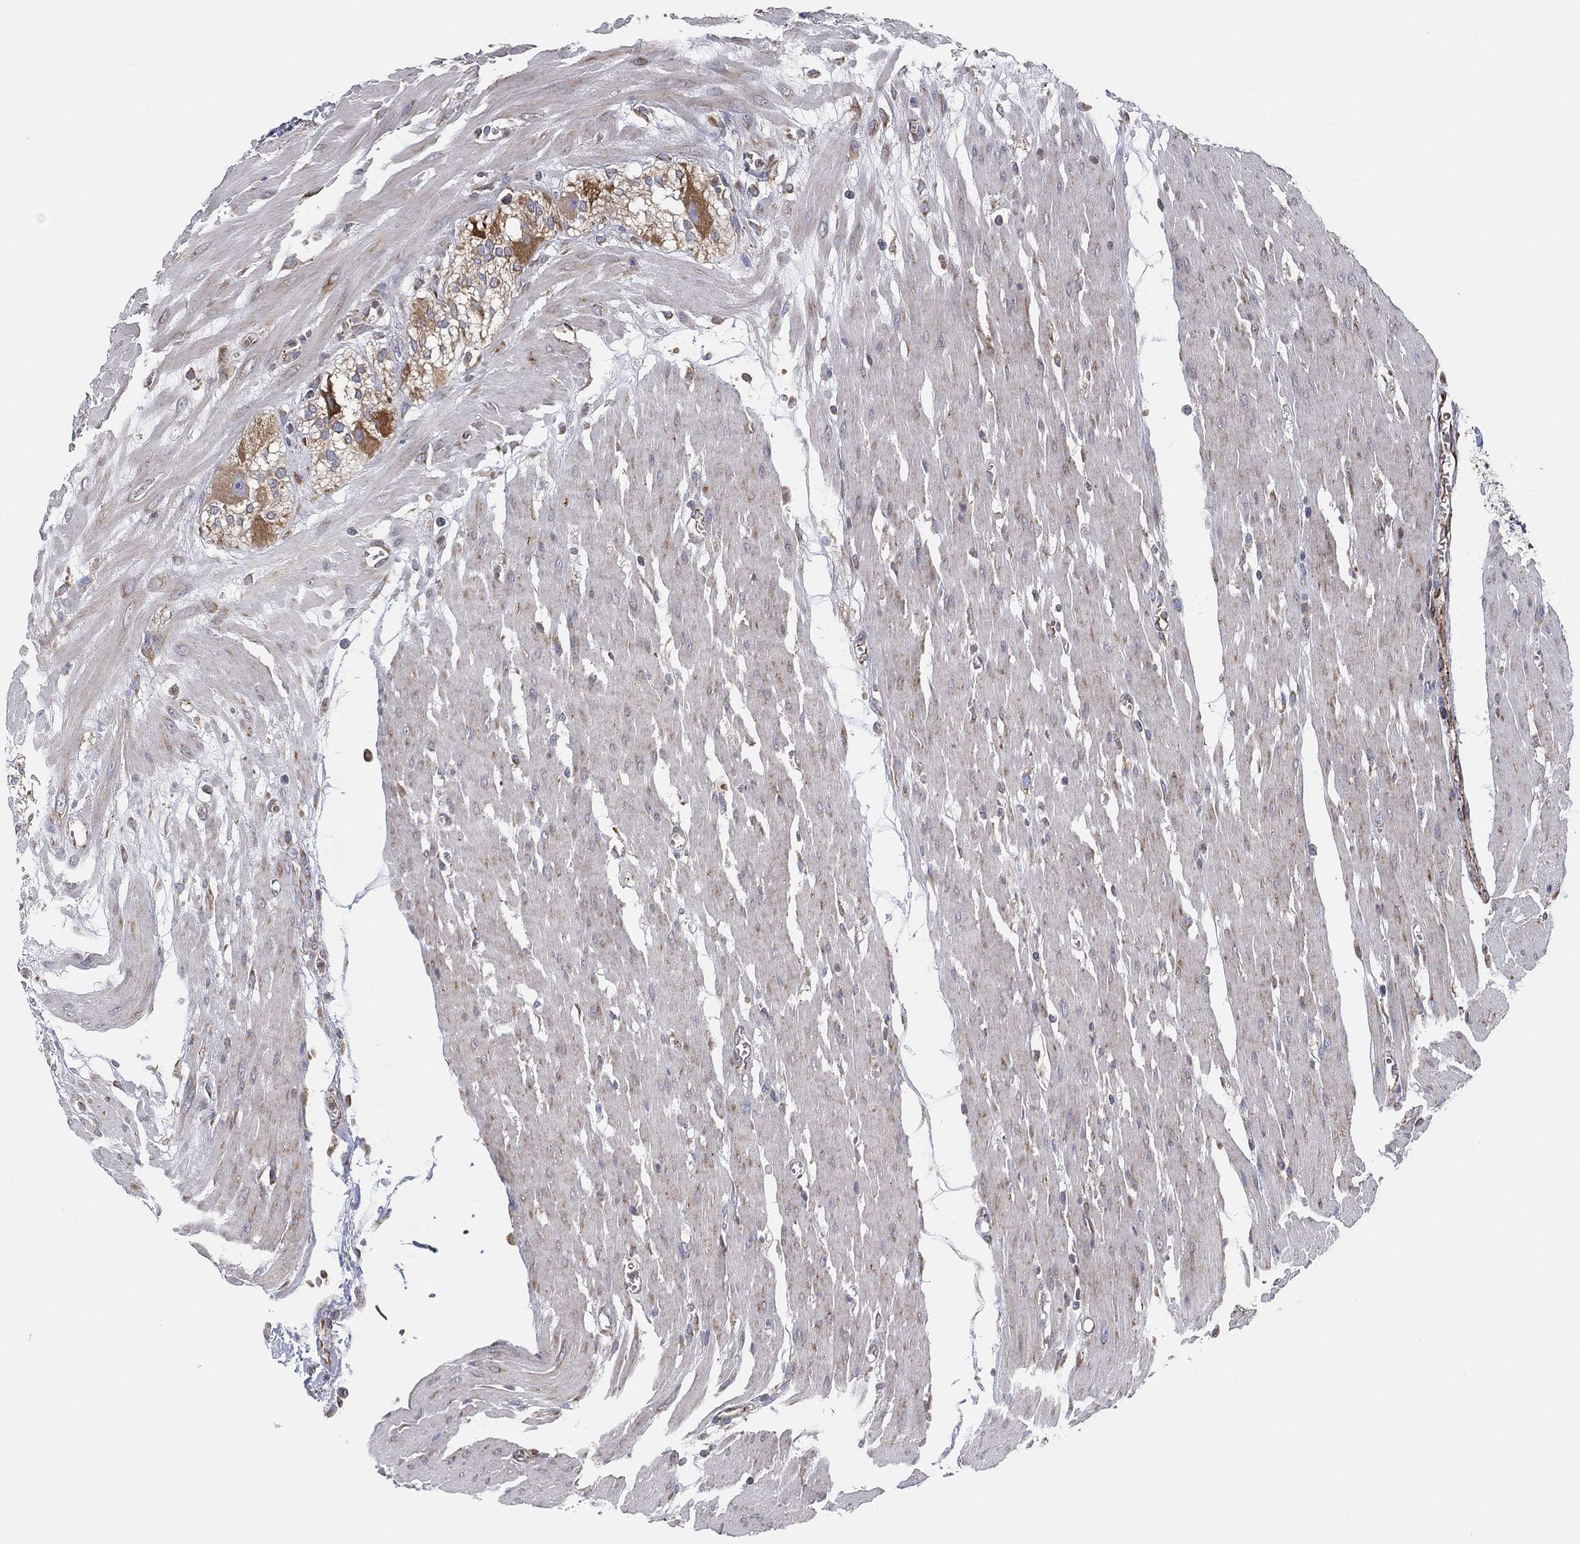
{"staining": {"intensity": "moderate", "quantity": ">75%", "location": "cytoplasmic/membranous"}, "tissue": "colon", "cell_type": "Endothelial cells", "image_type": "normal", "snomed": [{"axis": "morphology", "description": "Normal tissue, NOS"}, {"axis": "morphology", "description": "Adenocarcinoma, NOS"}, {"axis": "topography", "description": "Colon"}], "caption": "Protein staining displays moderate cytoplasmic/membranous expression in about >75% of endothelial cells in benign colon. (Brightfield microscopy of DAB IHC at high magnification).", "gene": "CYB5B", "patient": {"sex": "male", "age": 65}}